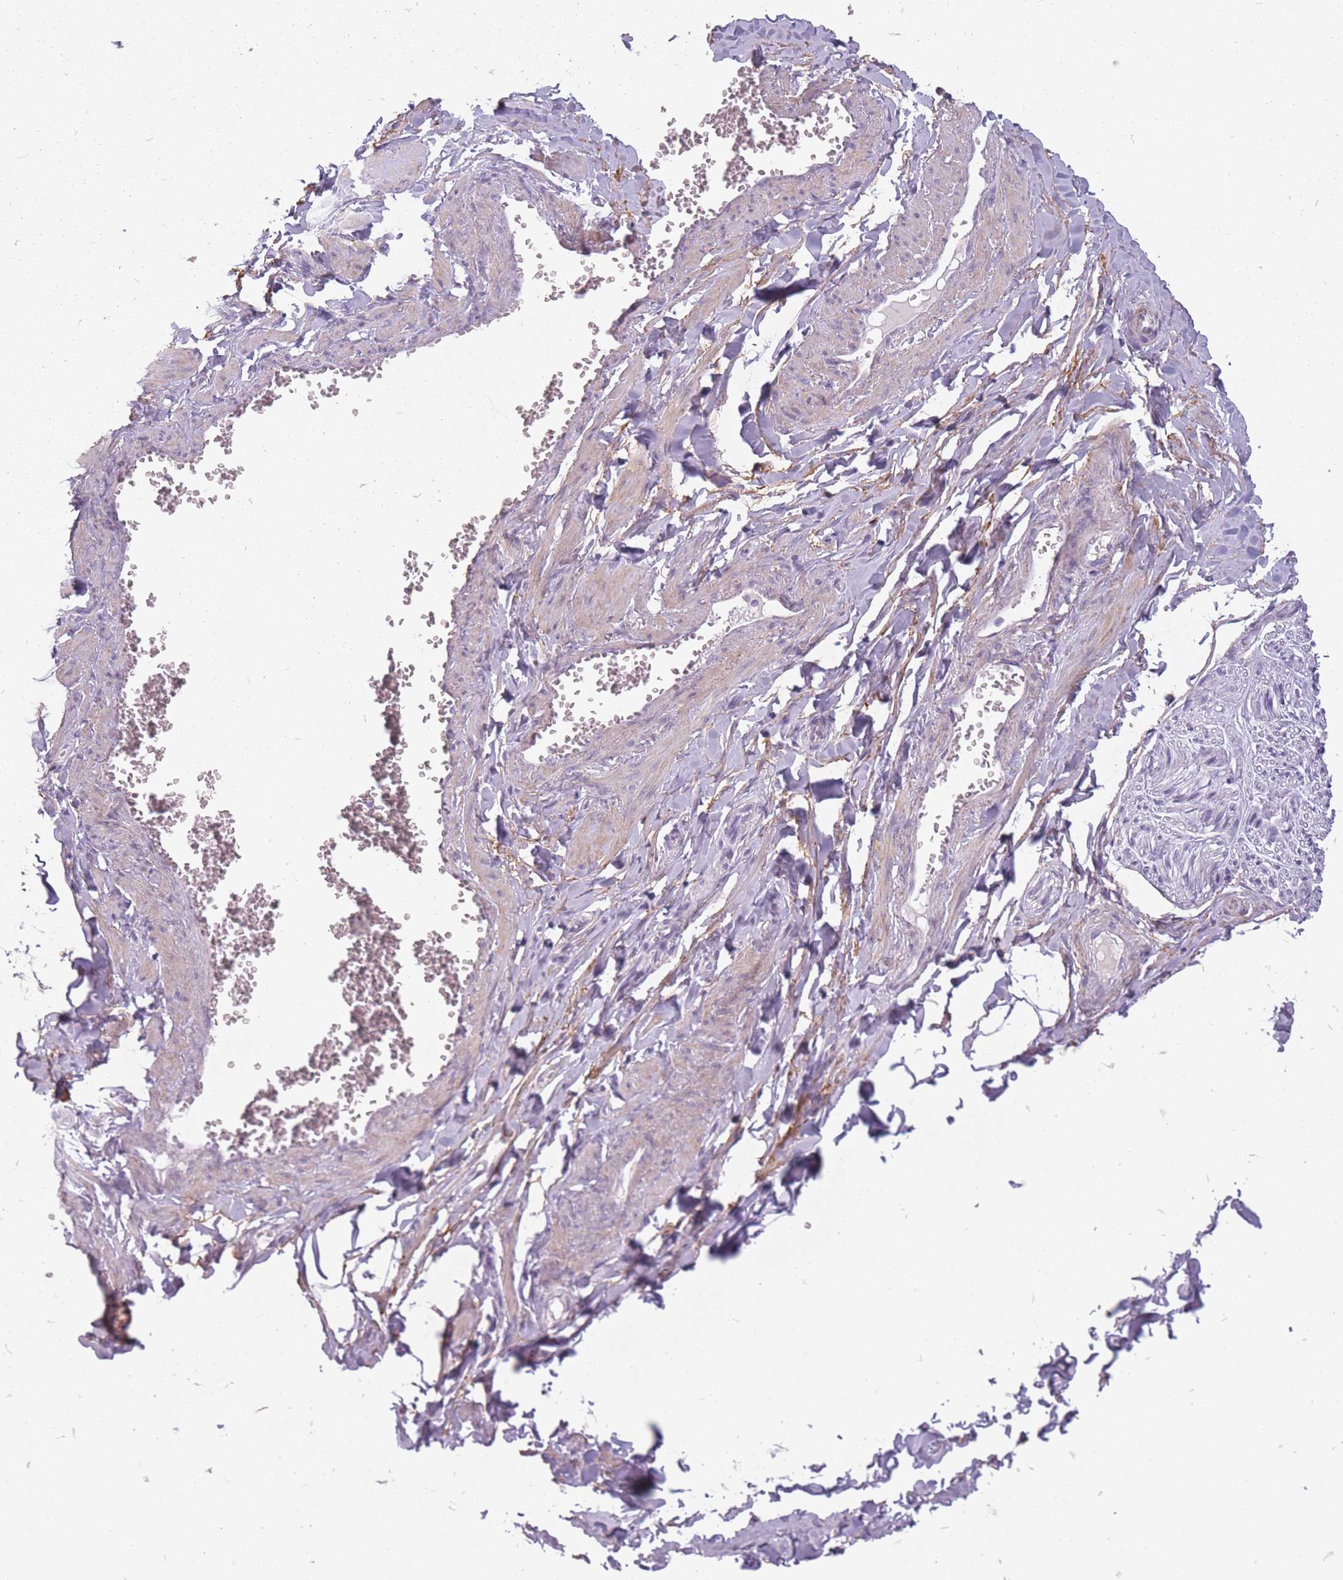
{"staining": {"intensity": "negative", "quantity": "none", "location": "none"}, "tissue": "adipose tissue", "cell_type": "Adipocytes", "image_type": "normal", "snomed": [{"axis": "morphology", "description": "Normal tissue, NOS"}, {"axis": "topography", "description": "Soft tissue"}, {"axis": "topography", "description": "Adipose tissue"}, {"axis": "topography", "description": "Vascular tissue"}, {"axis": "topography", "description": "Peripheral nerve tissue"}], "caption": "Adipocytes show no significant protein expression in benign adipose tissue.", "gene": "RFX4", "patient": {"sex": "male", "age": 46}}